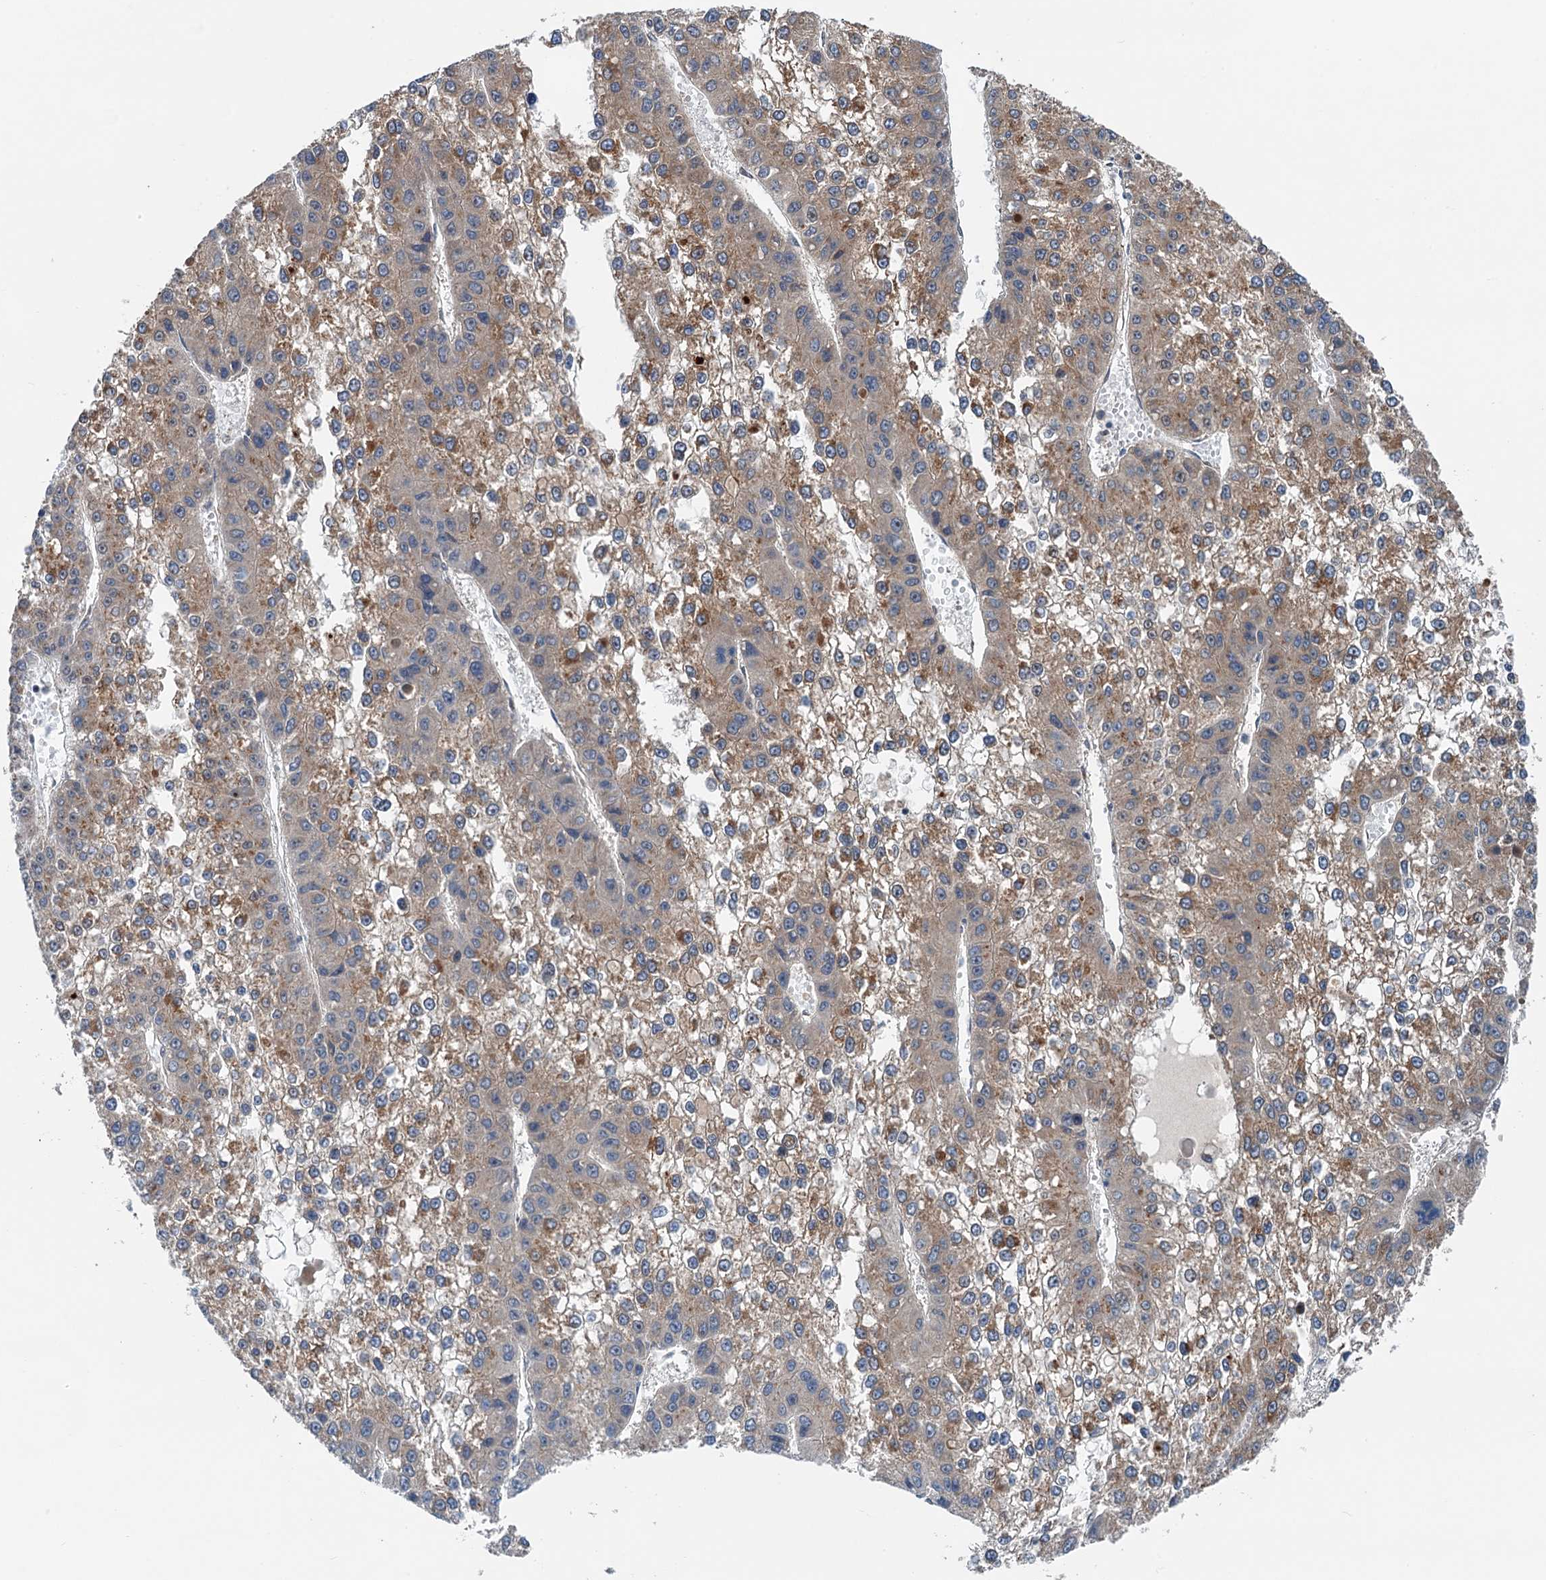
{"staining": {"intensity": "moderate", "quantity": ">75%", "location": "cytoplasmic/membranous"}, "tissue": "liver cancer", "cell_type": "Tumor cells", "image_type": "cancer", "snomed": [{"axis": "morphology", "description": "Carcinoma, Hepatocellular, NOS"}, {"axis": "topography", "description": "Liver"}], "caption": "IHC micrograph of neoplastic tissue: liver cancer (hepatocellular carcinoma) stained using immunohistochemistry (IHC) demonstrates medium levels of moderate protein expression localized specifically in the cytoplasmic/membranous of tumor cells, appearing as a cytoplasmic/membranous brown color.", "gene": "DYNC2I2", "patient": {"sex": "female", "age": 73}}